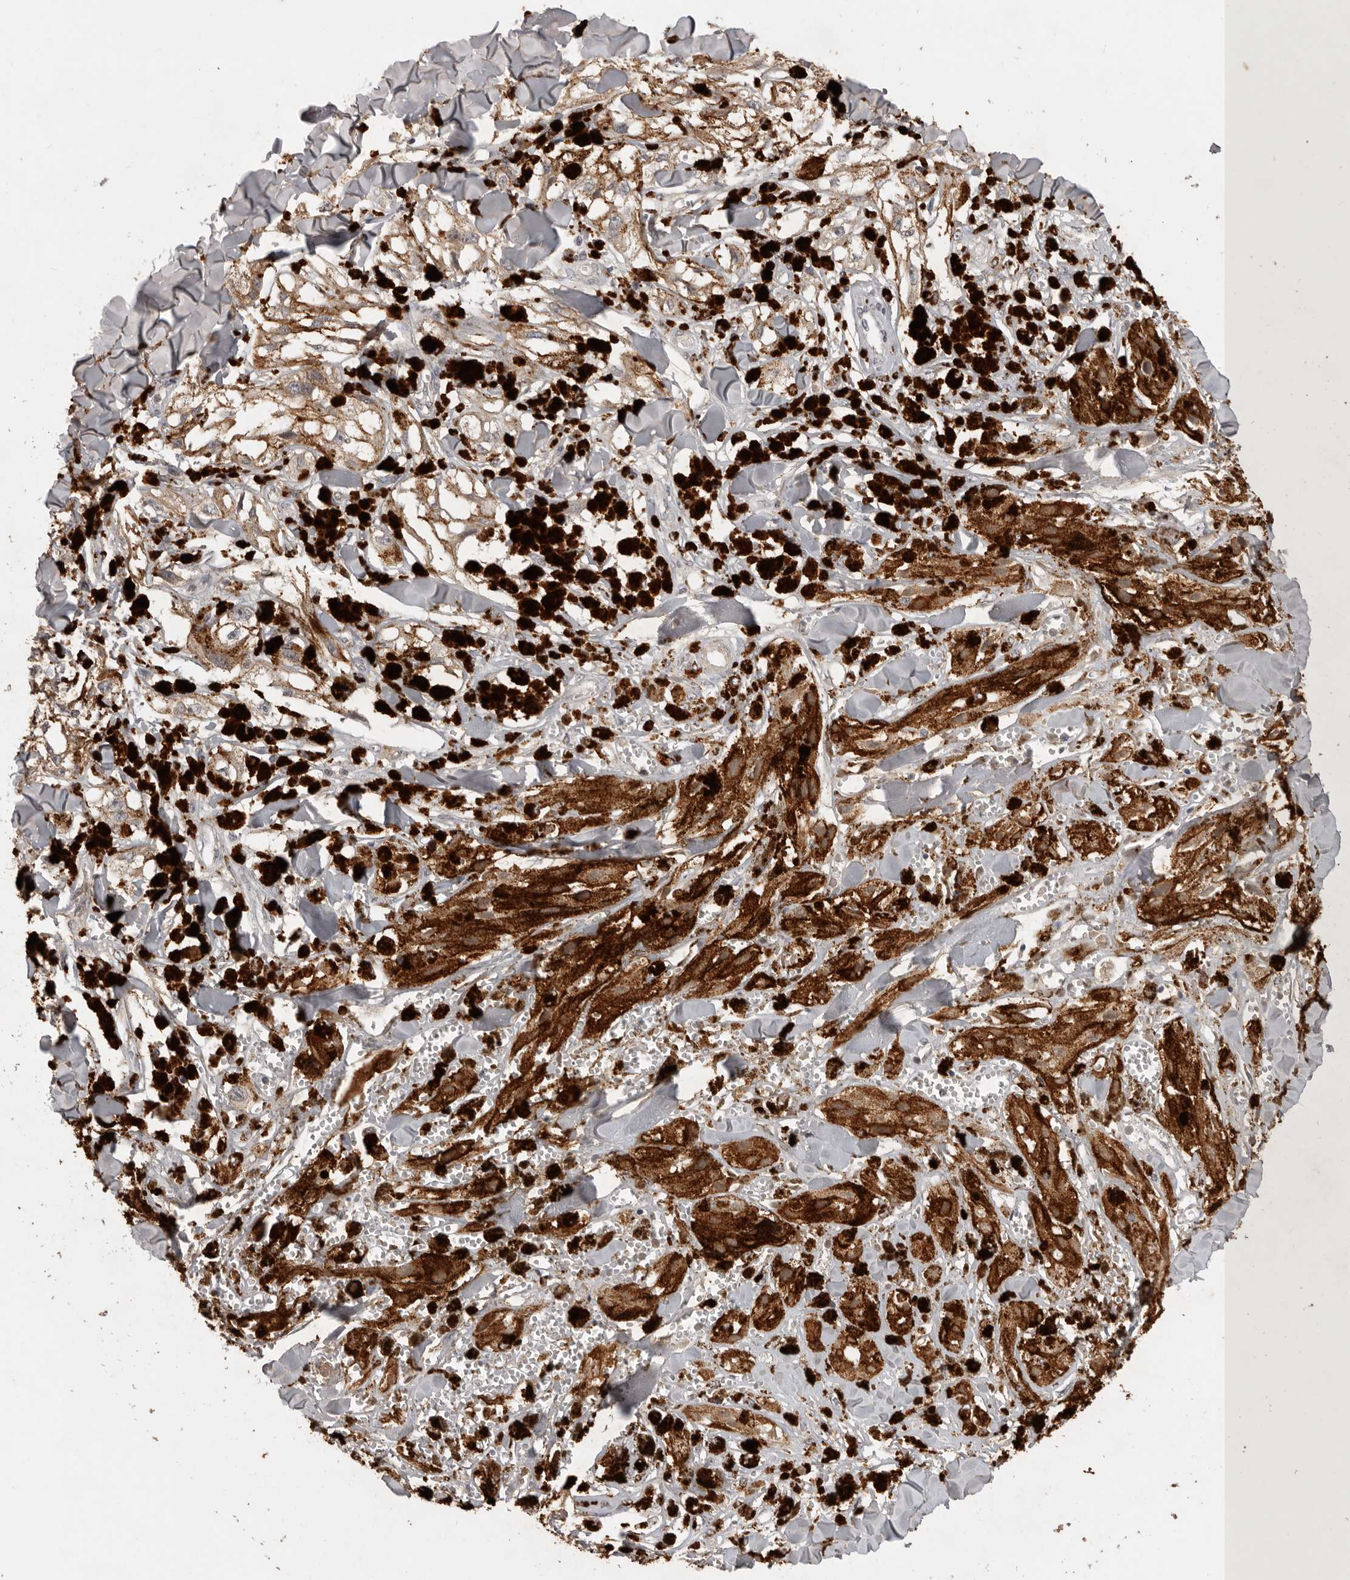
{"staining": {"intensity": "moderate", "quantity": ">75%", "location": "cytoplasmic/membranous"}, "tissue": "melanoma", "cell_type": "Tumor cells", "image_type": "cancer", "snomed": [{"axis": "morphology", "description": "Malignant melanoma, NOS"}, {"axis": "topography", "description": "Skin"}], "caption": "This photomicrograph displays immunohistochemistry staining of melanoma, with medium moderate cytoplasmic/membranous expression in about >75% of tumor cells.", "gene": "ADAMTS4", "patient": {"sex": "male", "age": 88}}